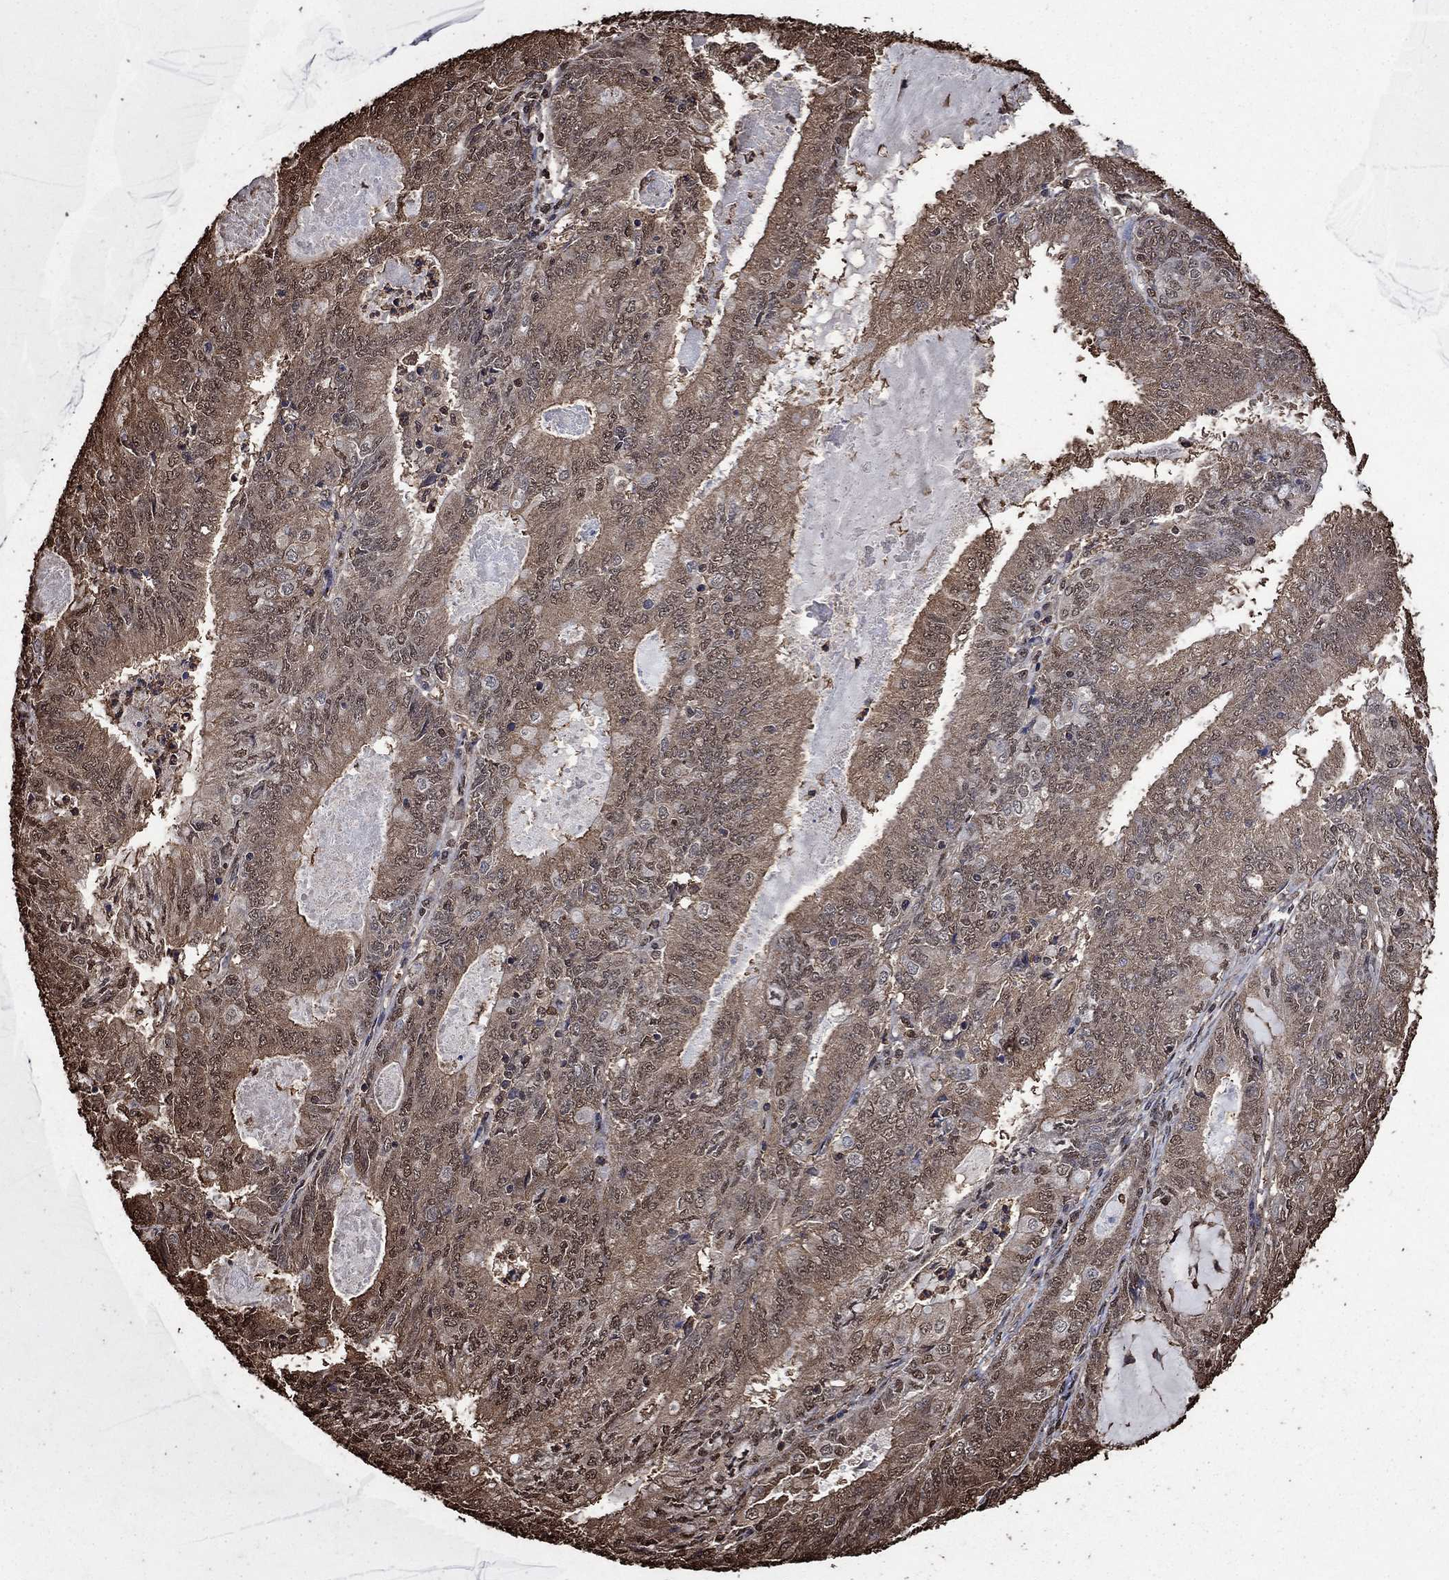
{"staining": {"intensity": "moderate", "quantity": "<25%", "location": "cytoplasmic/membranous"}, "tissue": "endometrial cancer", "cell_type": "Tumor cells", "image_type": "cancer", "snomed": [{"axis": "morphology", "description": "Adenocarcinoma, NOS"}, {"axis": "topography", "description": "Endometrium"}], "caption": "Endometrial adenocarcinoma stained with IHC demonstrates moderate cytoplasmic/membranous expression in approximately <25% of tumor cells.", "gene": "GAPDH", "patient": {"sex": "female", "age": 57}}